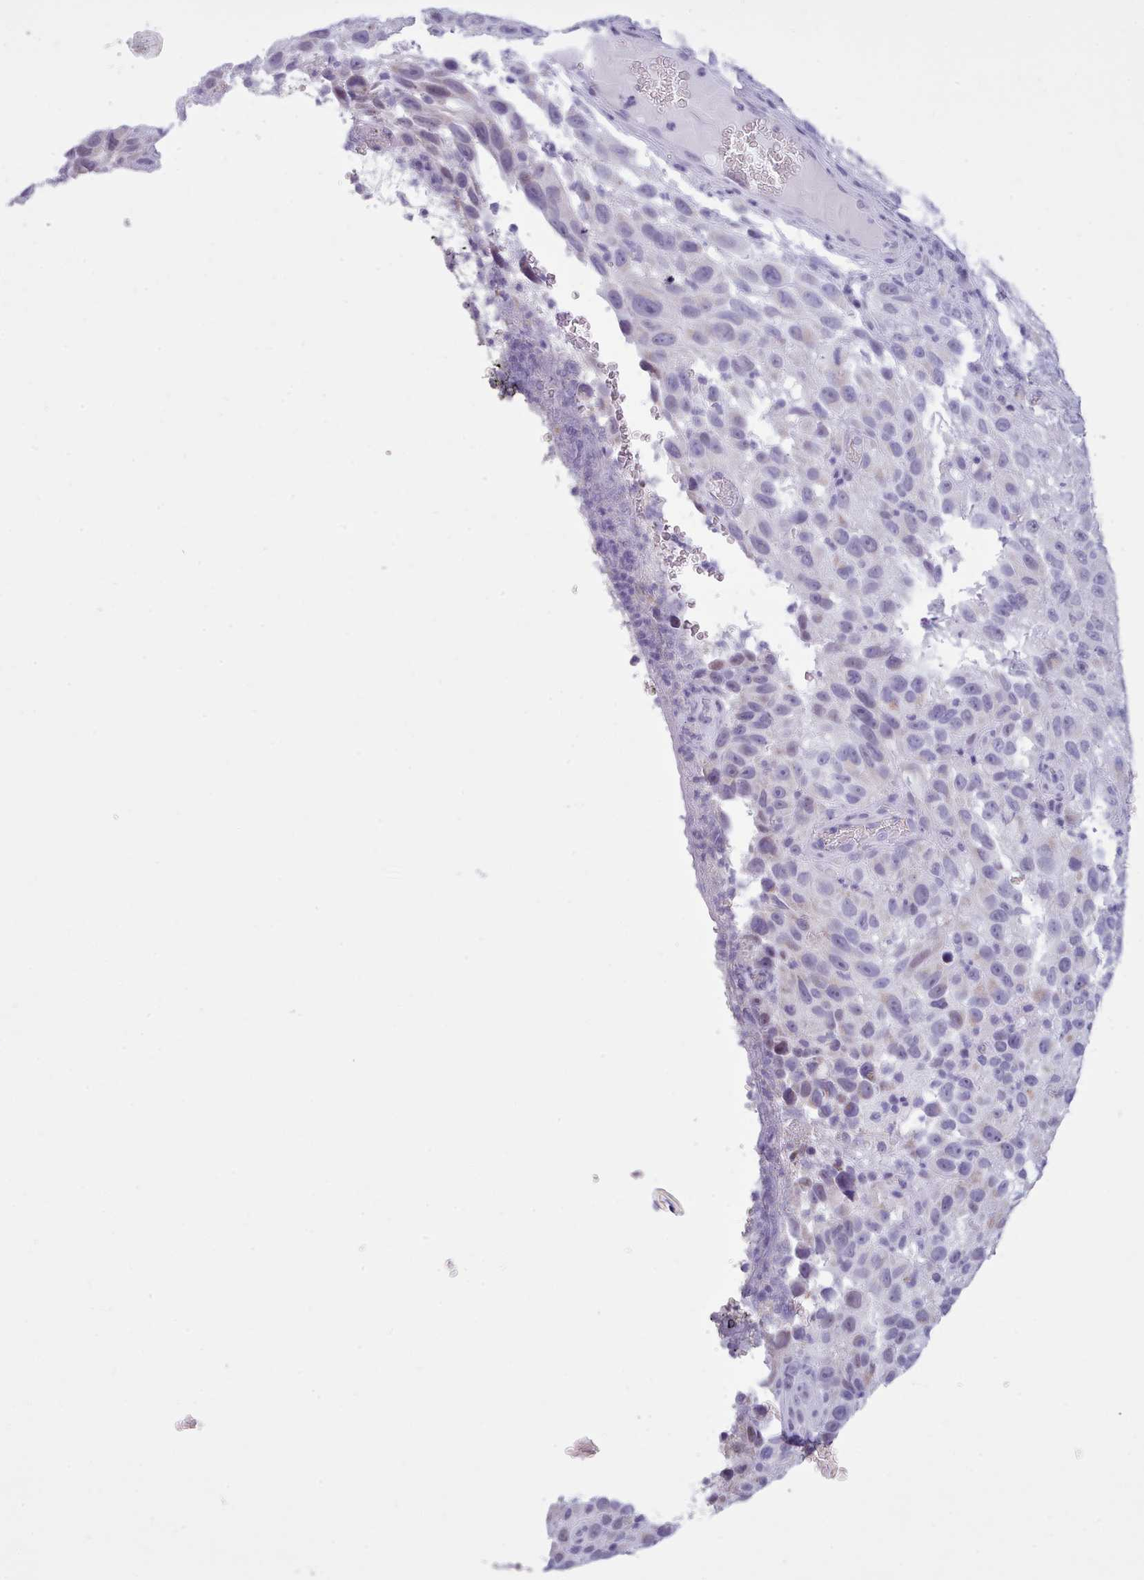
{"staining": {"intensity": "negative", "quantity": "none", "location": "none"}, "tissue": "melanoma", "cell_type": "Tumor cells", "image_type": "cancer", "snomed": [{"axis": "morphology", "description": "Malignant melanoma, NOS"}, {"axis": "topography", "description": "Skin"}], "caption": "This is an immunohistochemistry (IHC) micrograph of malignant melanoma. There is no expression in tumor cells.", "gene": "FBXO48", "patient": {"sex": "female", "age": 96}}